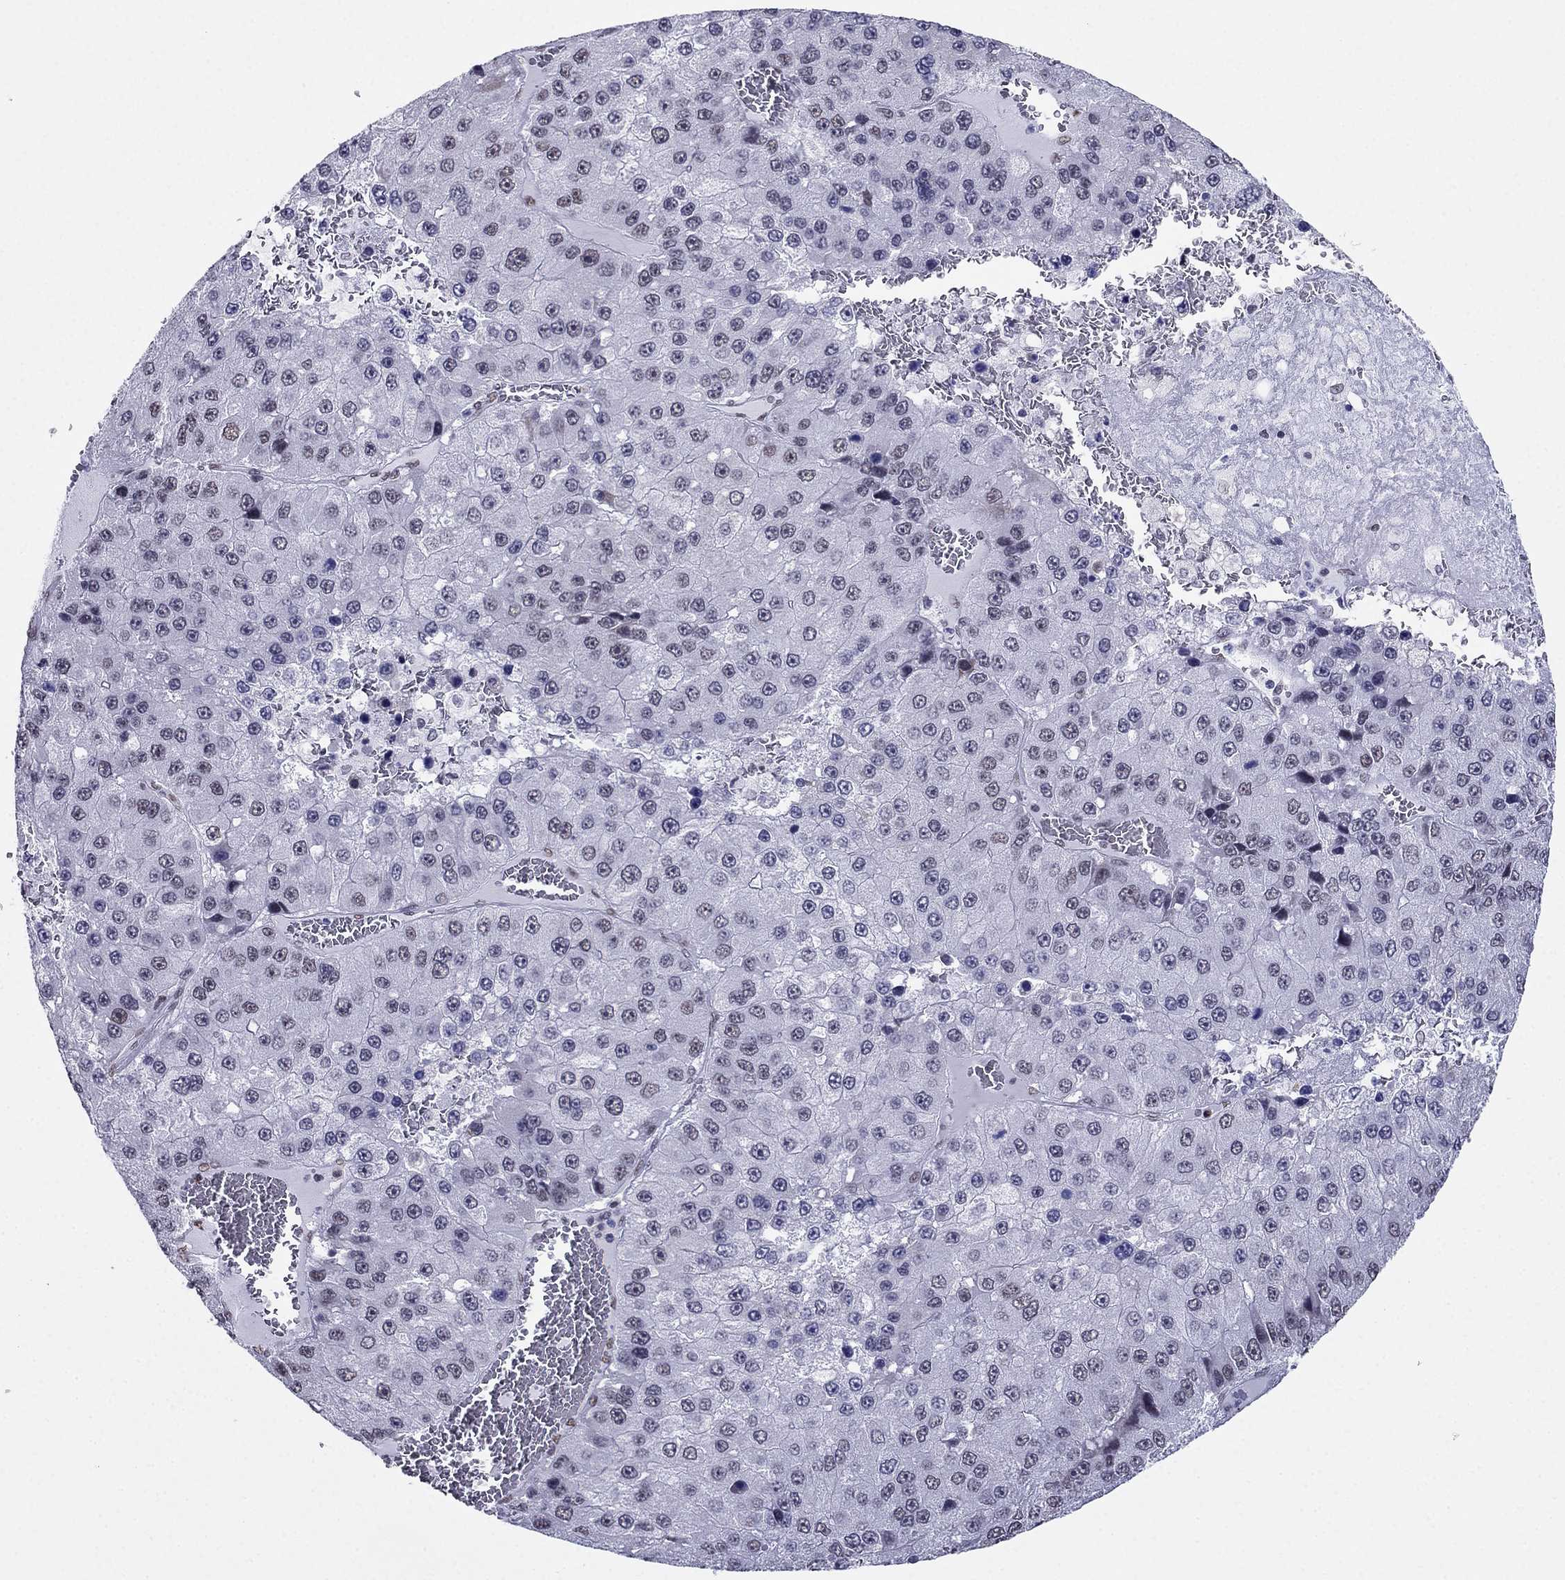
{"staining": {"intensity": "negative", "quantity": "none", "location": "none"}, "tissue": "liver cancer", "cell_type": "Tumor cells", "image_type": "cancer", "snomed": [{"axis": "morphology", "description": "Carcinoma, Hepatocellular, NOS"}, {"axis": "topography", "description": "Liver"}], "caption": "Tumor cells show no significant expression in liver cancer.", "gene": "PPM1G", "patient": {"sex": "female", "age": 73}}